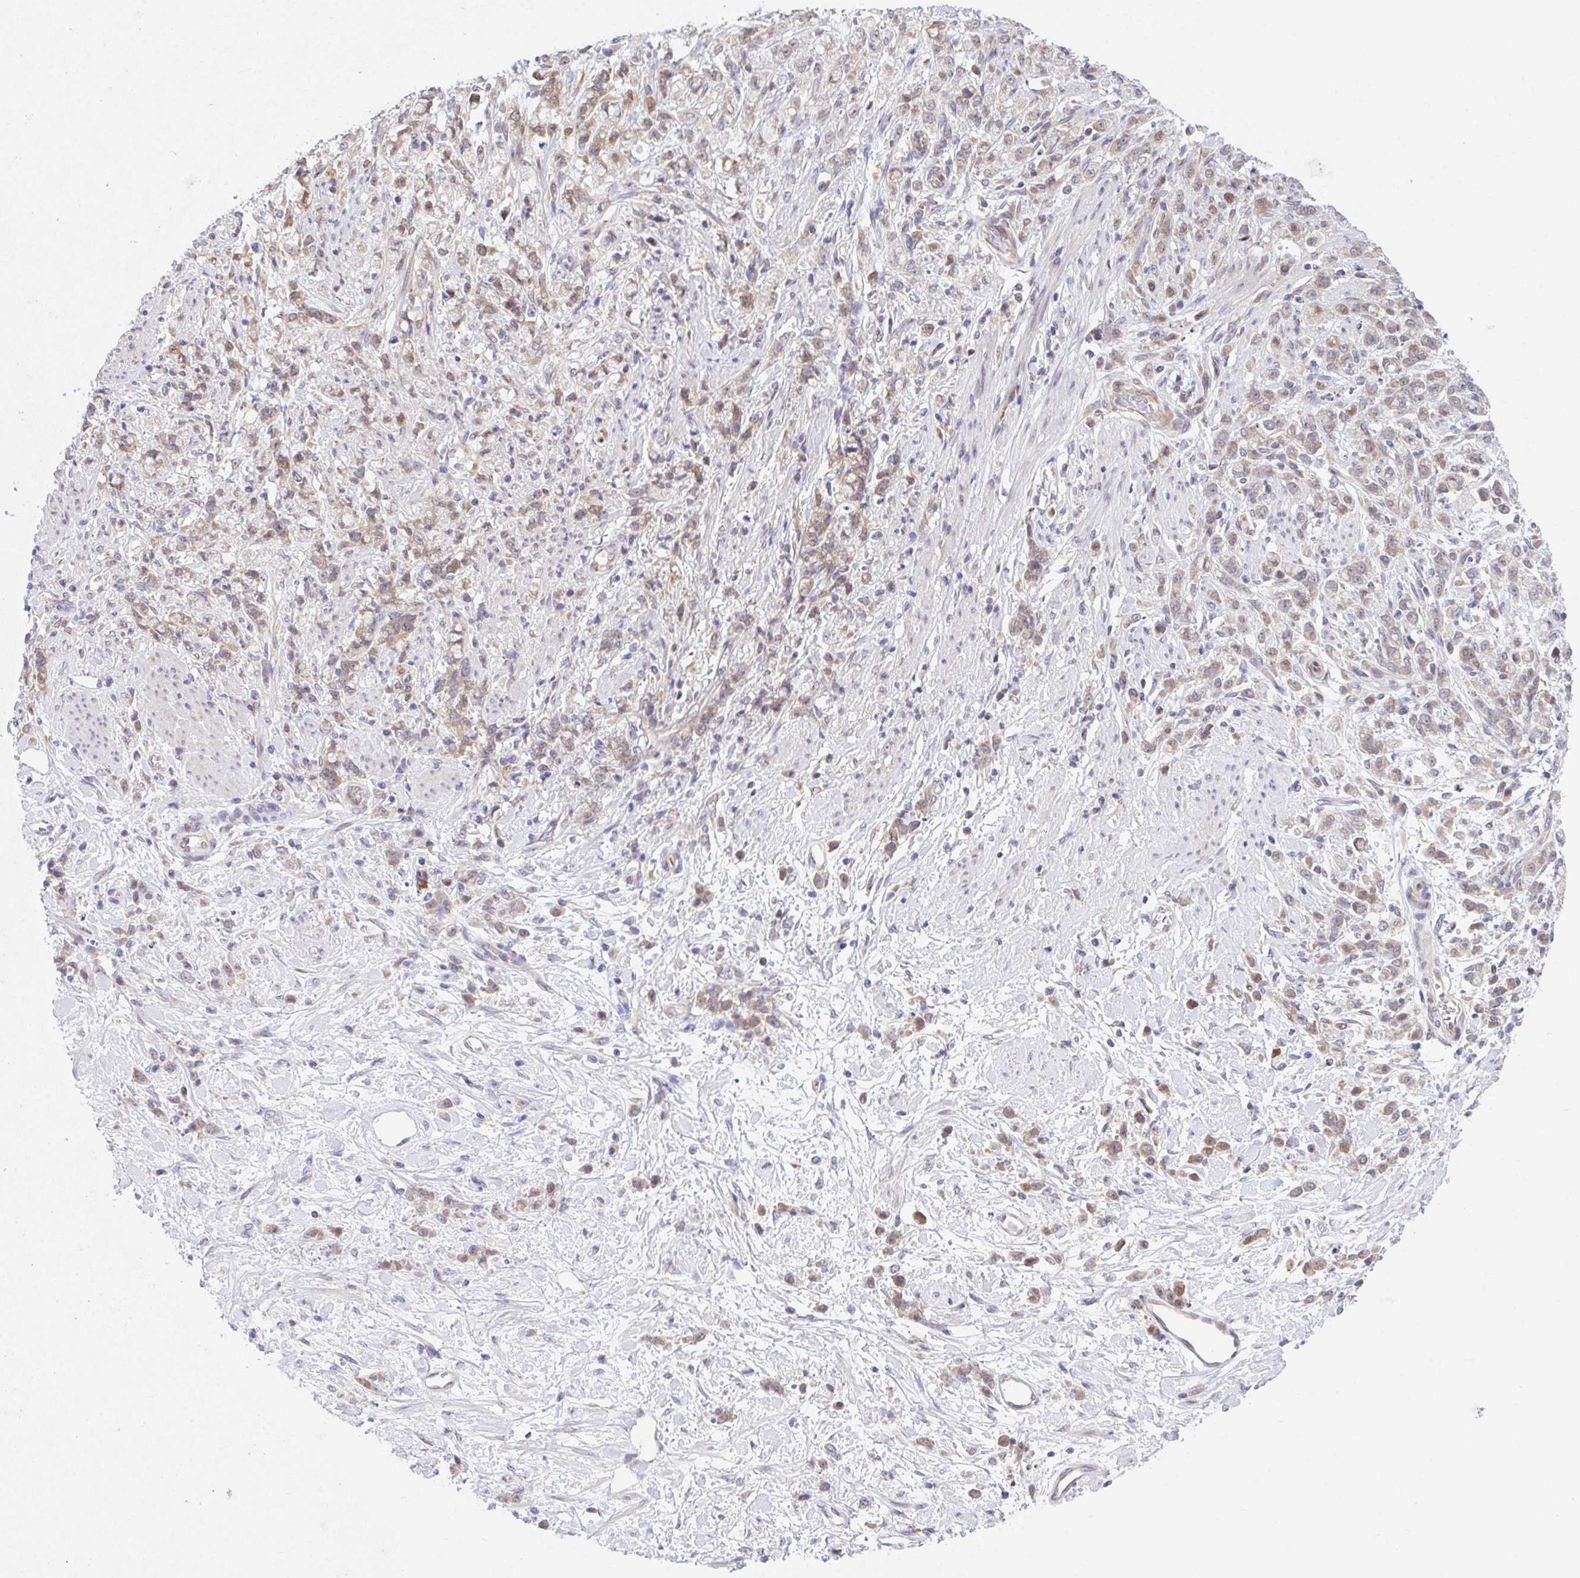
{"staining": {"intensity": "weak", "quantity": "25%-75%", "location": "cytoplasmic/membranous,nuclear"}, "tissue": "stomach cancer", "cell_type": "Tumor cells", "image_type": "cancer", "snomed": [{"axis": "morphology", "description": "Adenocarcinoma, NOS"}, {"axis": "topography", "description": "Stomach"}], "caption": "Protein expression analysis of human adenocarcinoma (stomach) reveals weak cytoplasmic/membranous and nuclear expression in about 25%-75% of tumor cells. The protein is shown in brown color, while the nuclei are stained blue.", "gene": "TBPL2", "patient": {"sex": "female", "age": 60}}